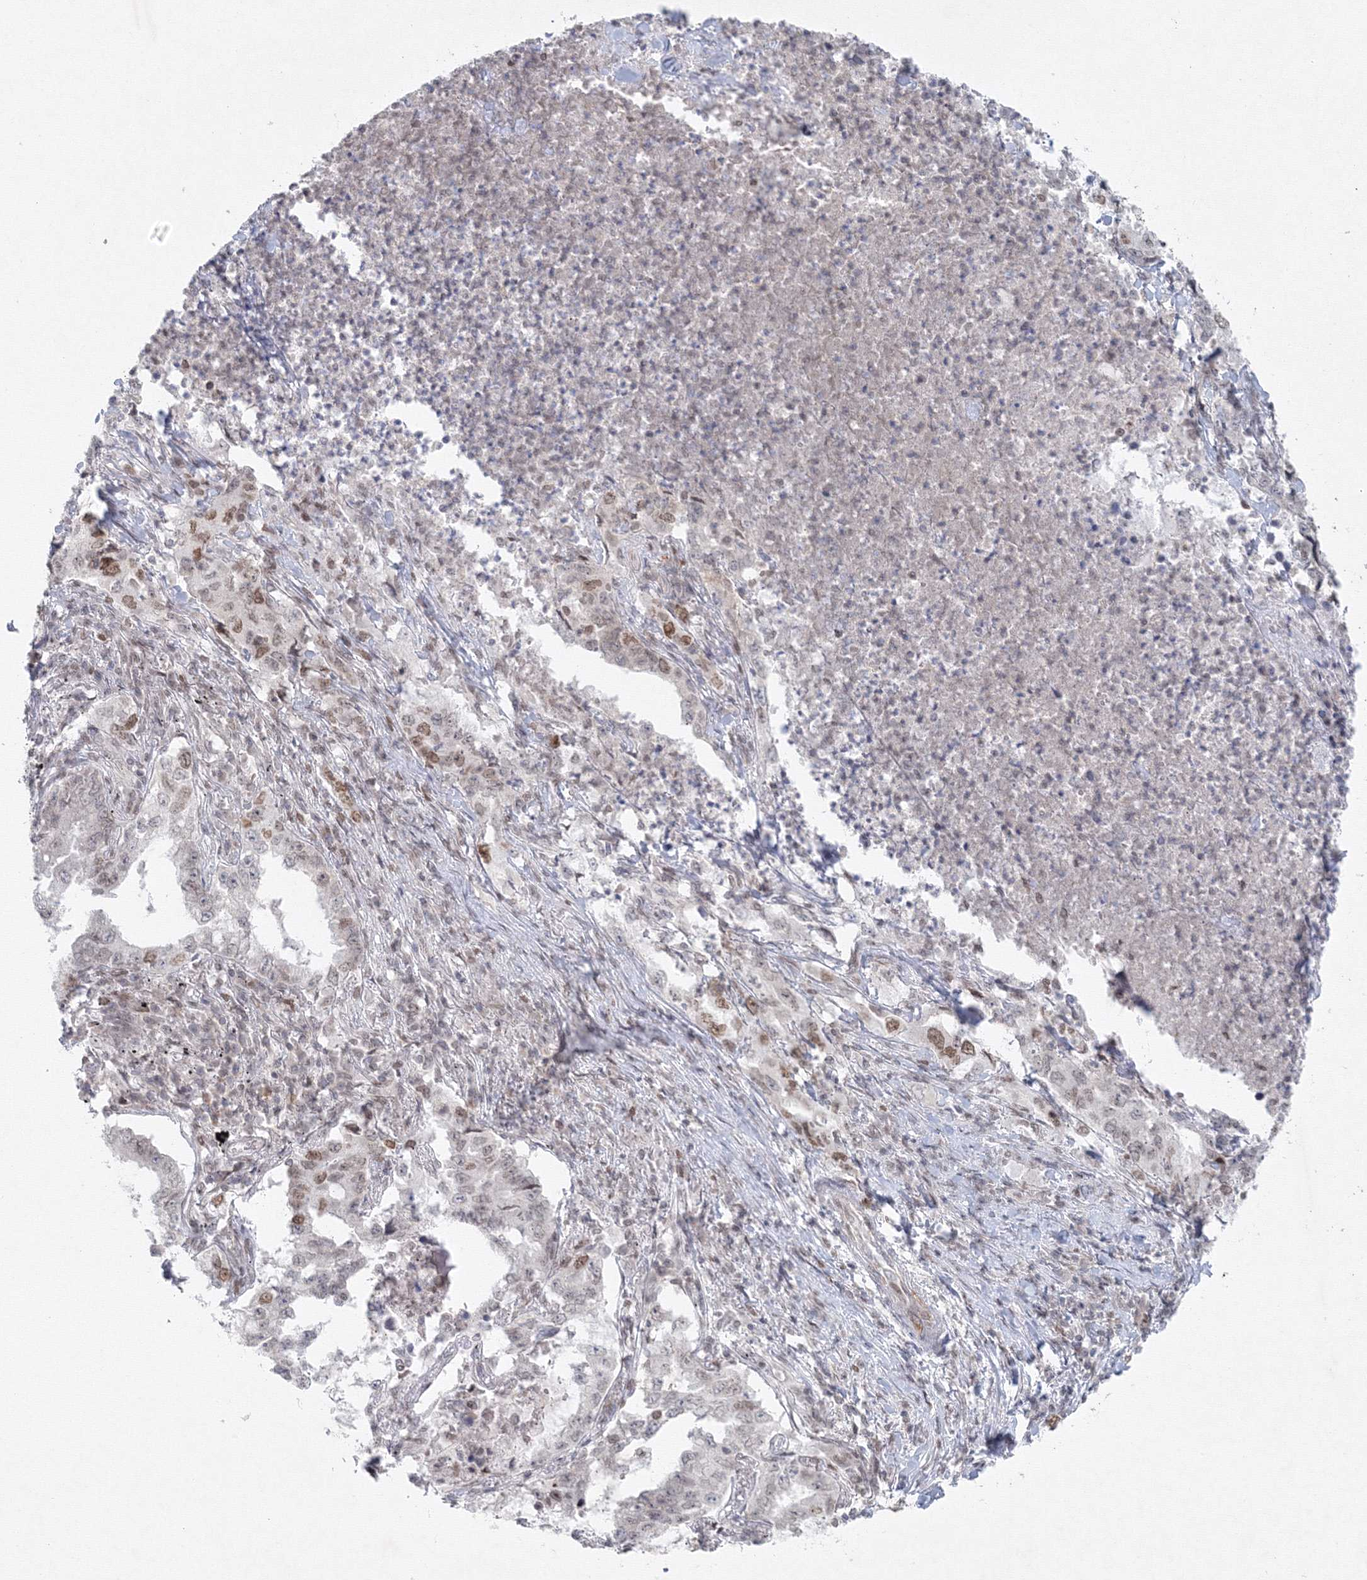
{"staining": {"intensity": "moderate", "quantity": "<25%", "location": "nuclear"}, "tissue": "lung cancer", "cell_type": "Tumor cells", "image_type": "cancer", "snomed": [{"axis": "morphology", "description": "Adenocarcinoma, NOS"}, {"axis": "topography", "description": "Lung"}], "caption": "Moderate nuclear protein staining is seen in about <25% of tumor cells in adenocarcinoma (lung).", "gene": "KIF4A", "patient": {"sex": "female", "age": 51}}